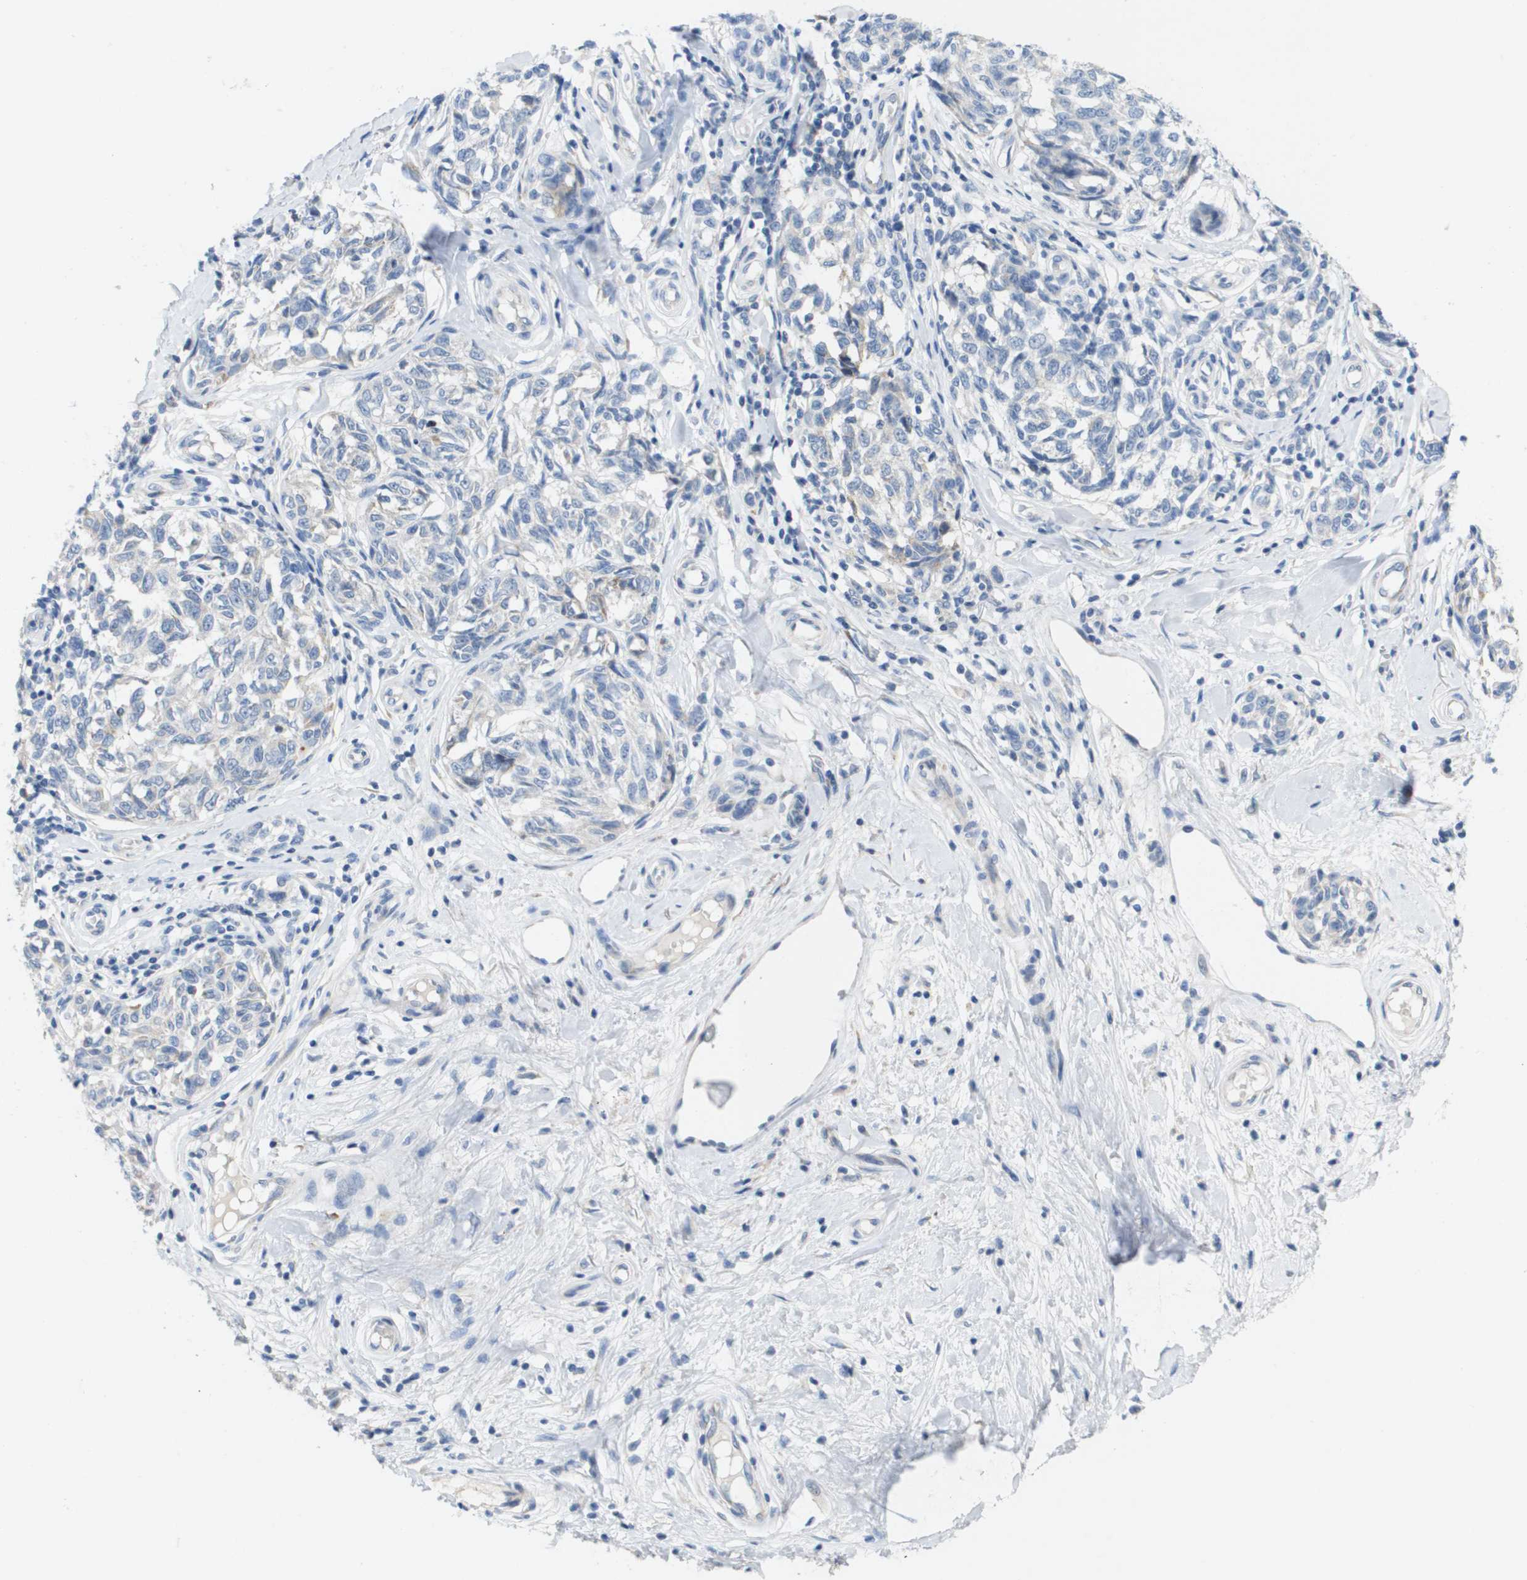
{"staining": {"intensity": "negative", "quantity": "none", "location": "none"}, "tissue": "melanoma", "cell_type": "Tumor cells", "image_type": "cancer", "snomed": [{"axis": "morphology", "description": "Malignant melanoma, NOS"}, {"axis": "topography", "description": "Skin"}], "caption": "Immunohistochemistry (IHC) histopathology image of malignant melanoma stained for a protein (brown), which reveals no positivity in tumor cells.", "gene": "CD3G", "patient": {"sex": "female", "age": 64}}